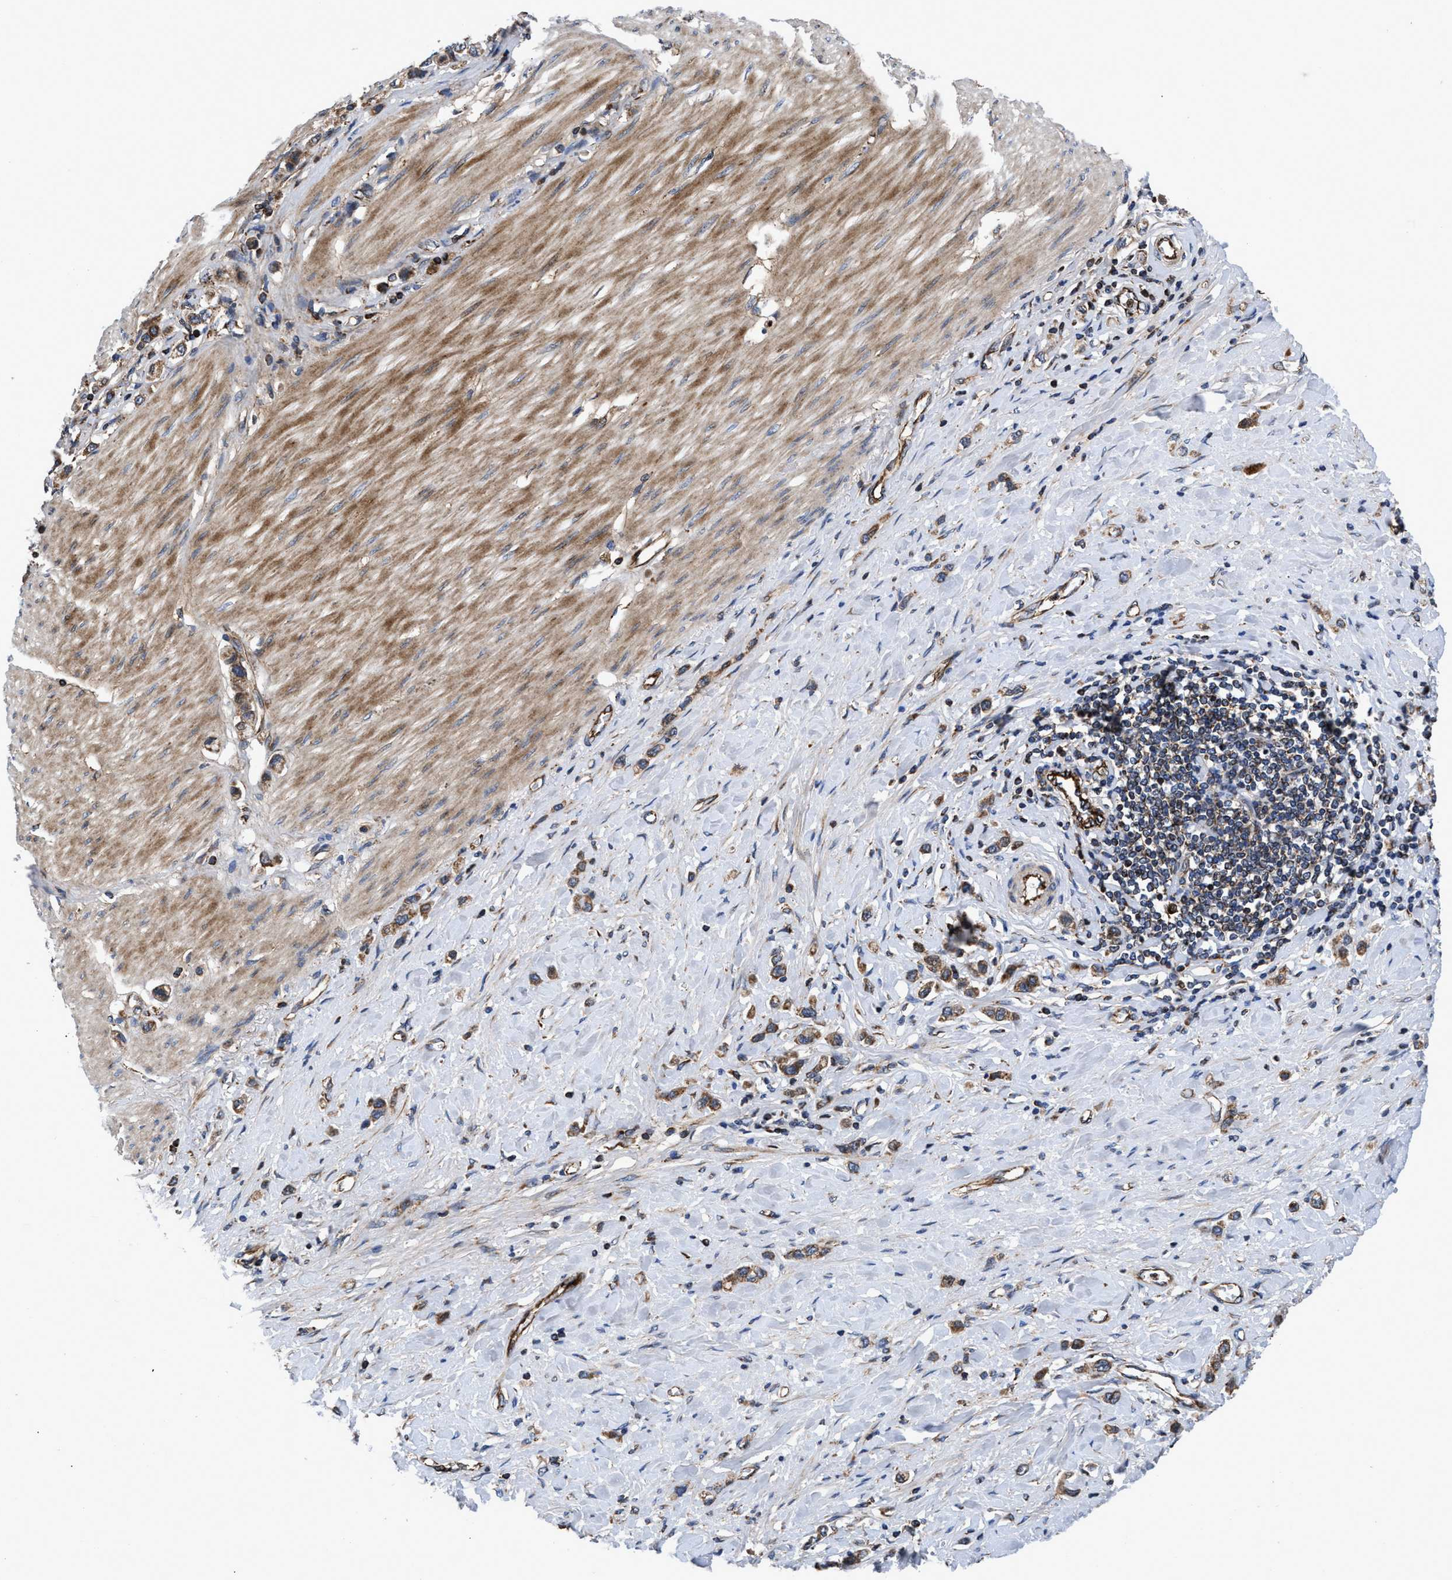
{"staining": {"intensity": "moderate", "quantity": ">75%", "location": "cytoplasmic/membranous"}, "tissue": "stomach cancer", "cell_type": "Tumor cells", "image_type": "cancer", "snomed": [{"axis": "morphology", "description": "Adenocarcinoma, NOS"}, {"axis": "topography", "description": "Stomach"}], "caption": "Stomach cancer (adenocarcinoma) tissue shows moderate cytoplasmic/membranous staining in approximately >75% of tumor cells Immunohistochemistry stains the protein in brown and the nuclei are stained blue.", "gene": "PRR15L", "patient": {"sex": "female", "age": 65}}